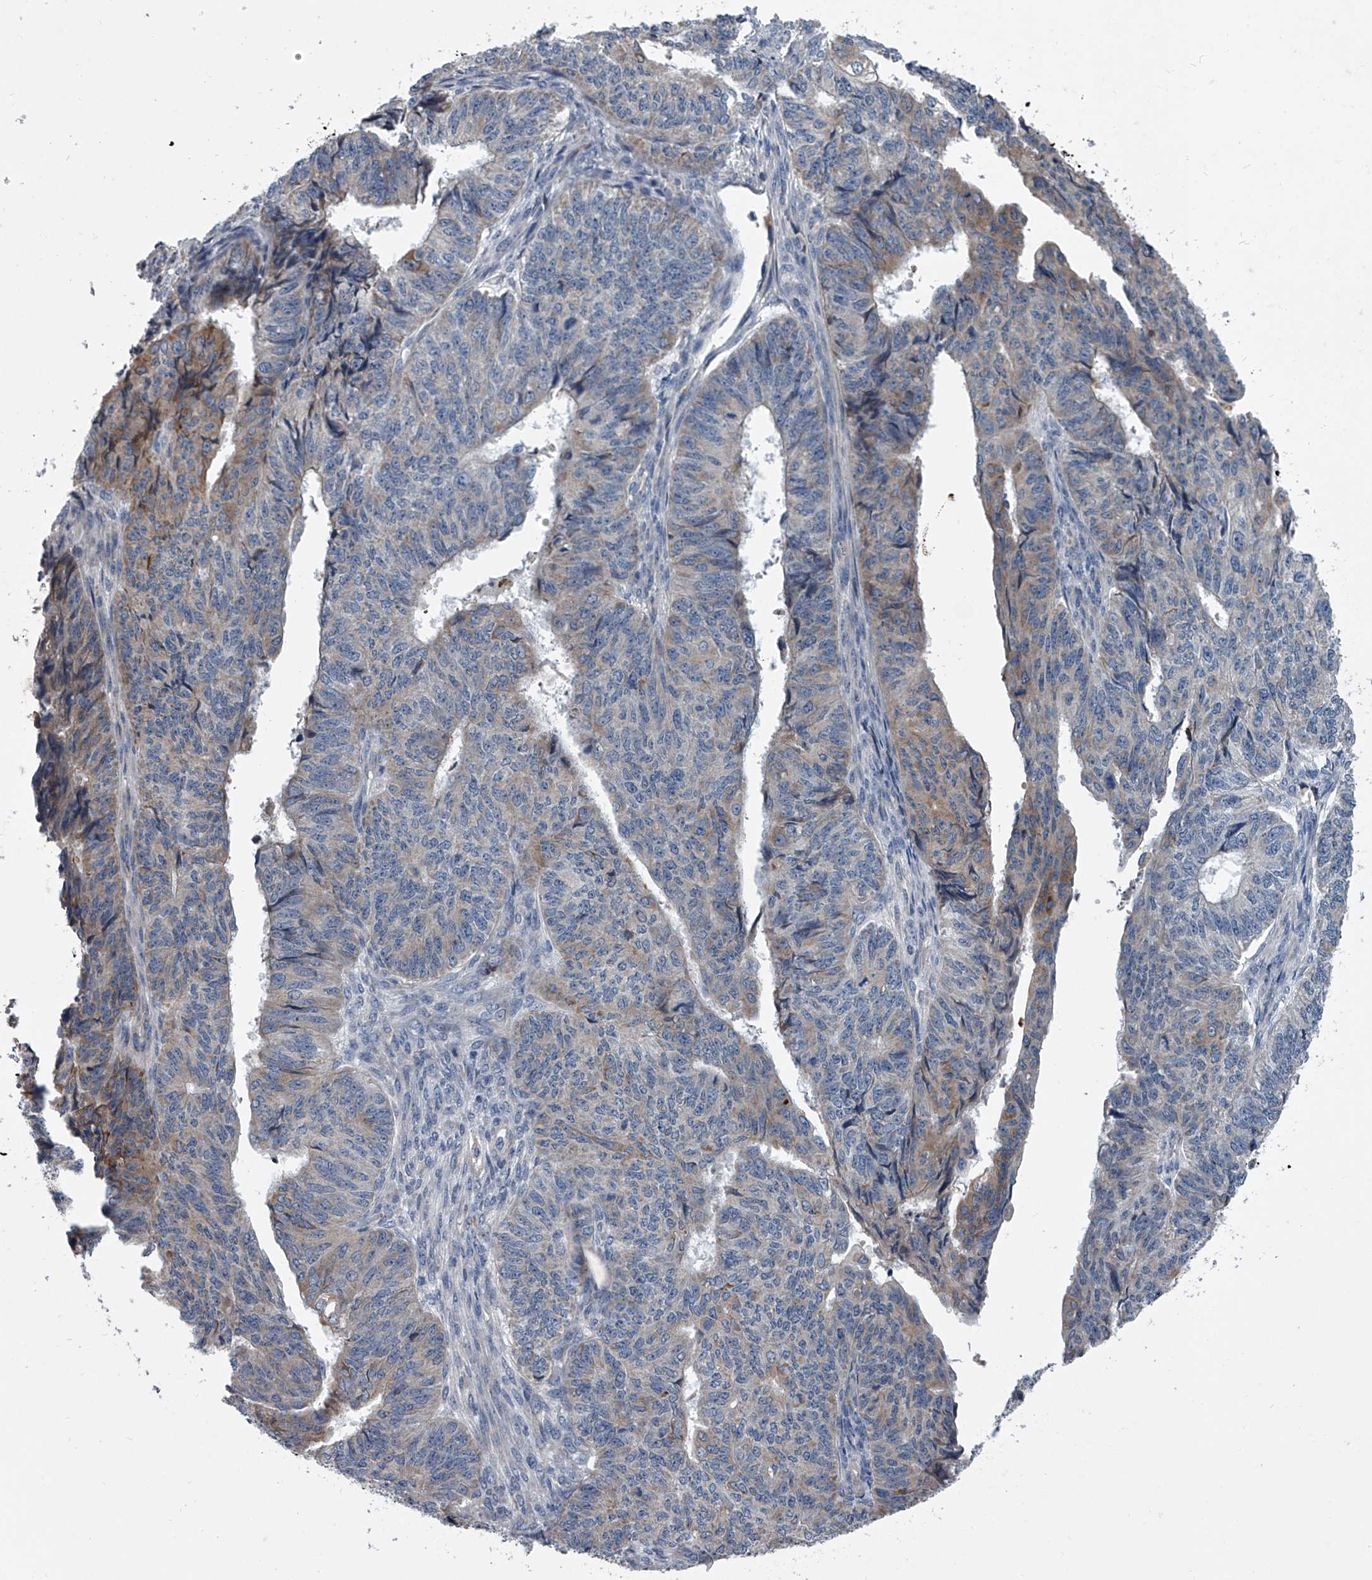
{"staining": {"intensity": "weak", "quantity": "<25%", "location": "cytoplasmic/membranous"}, "tissue": "endometrial cancer", "cell_type": "Tumor cells", "image_type": "cancer", "snomed": [{"axis": "morphology", "description": "Adenocarcinoma, NOS"}, {"axis": "topography", "description": "Endometrium"}], "caption": "A micrograph of human endometrial cancer (adenocarcinoma) is negative for staining in tumor cells. (Brightfield microscopy of DAB immunohistochemistry (IHC) at high magnification).", "gene": "ABCG1", "patient": {"sex": "female", "age": 32}}